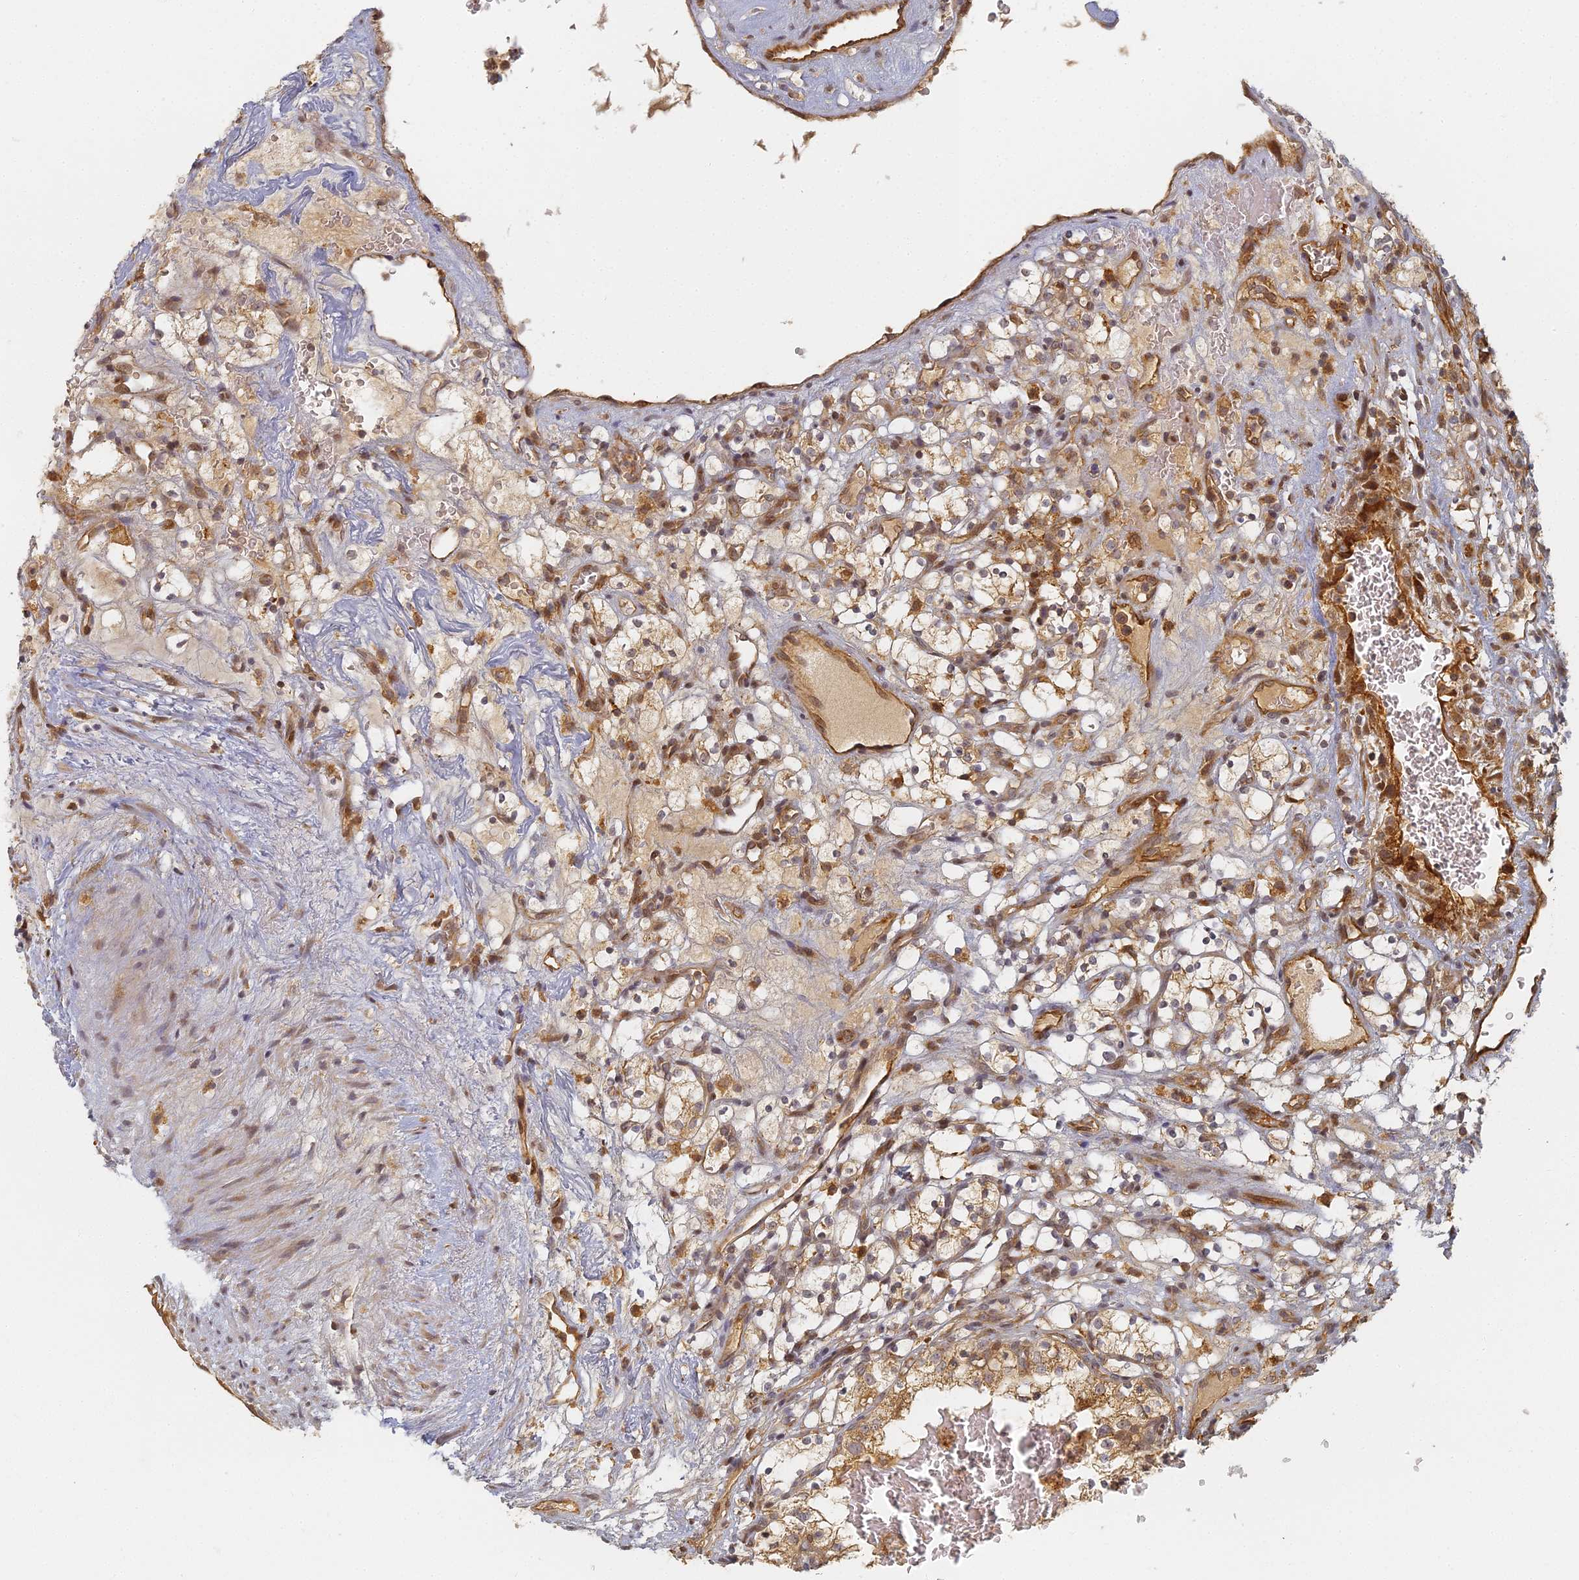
{"staining": {"intensity": "moderate", "quantity": "<25%", "location": "cytoplasmic/membranous"}, "tissue": "renal cancer", "cell_type": "Tumor cells", "image_type": "cancer", "snomed": [{"axis": "morphology", "description": "Adenocarcinoma, NOS"}, {"axis": "topography", "description": "Kidney"}], "caption": "This is an image of IHC staining of renal cancer (adenocarcinoma), which shows moderate staining in the cytoplasmic/membranous of tumor cells.", "gene": "INO80D", "patient": {"sex": "female", "age": 69}}